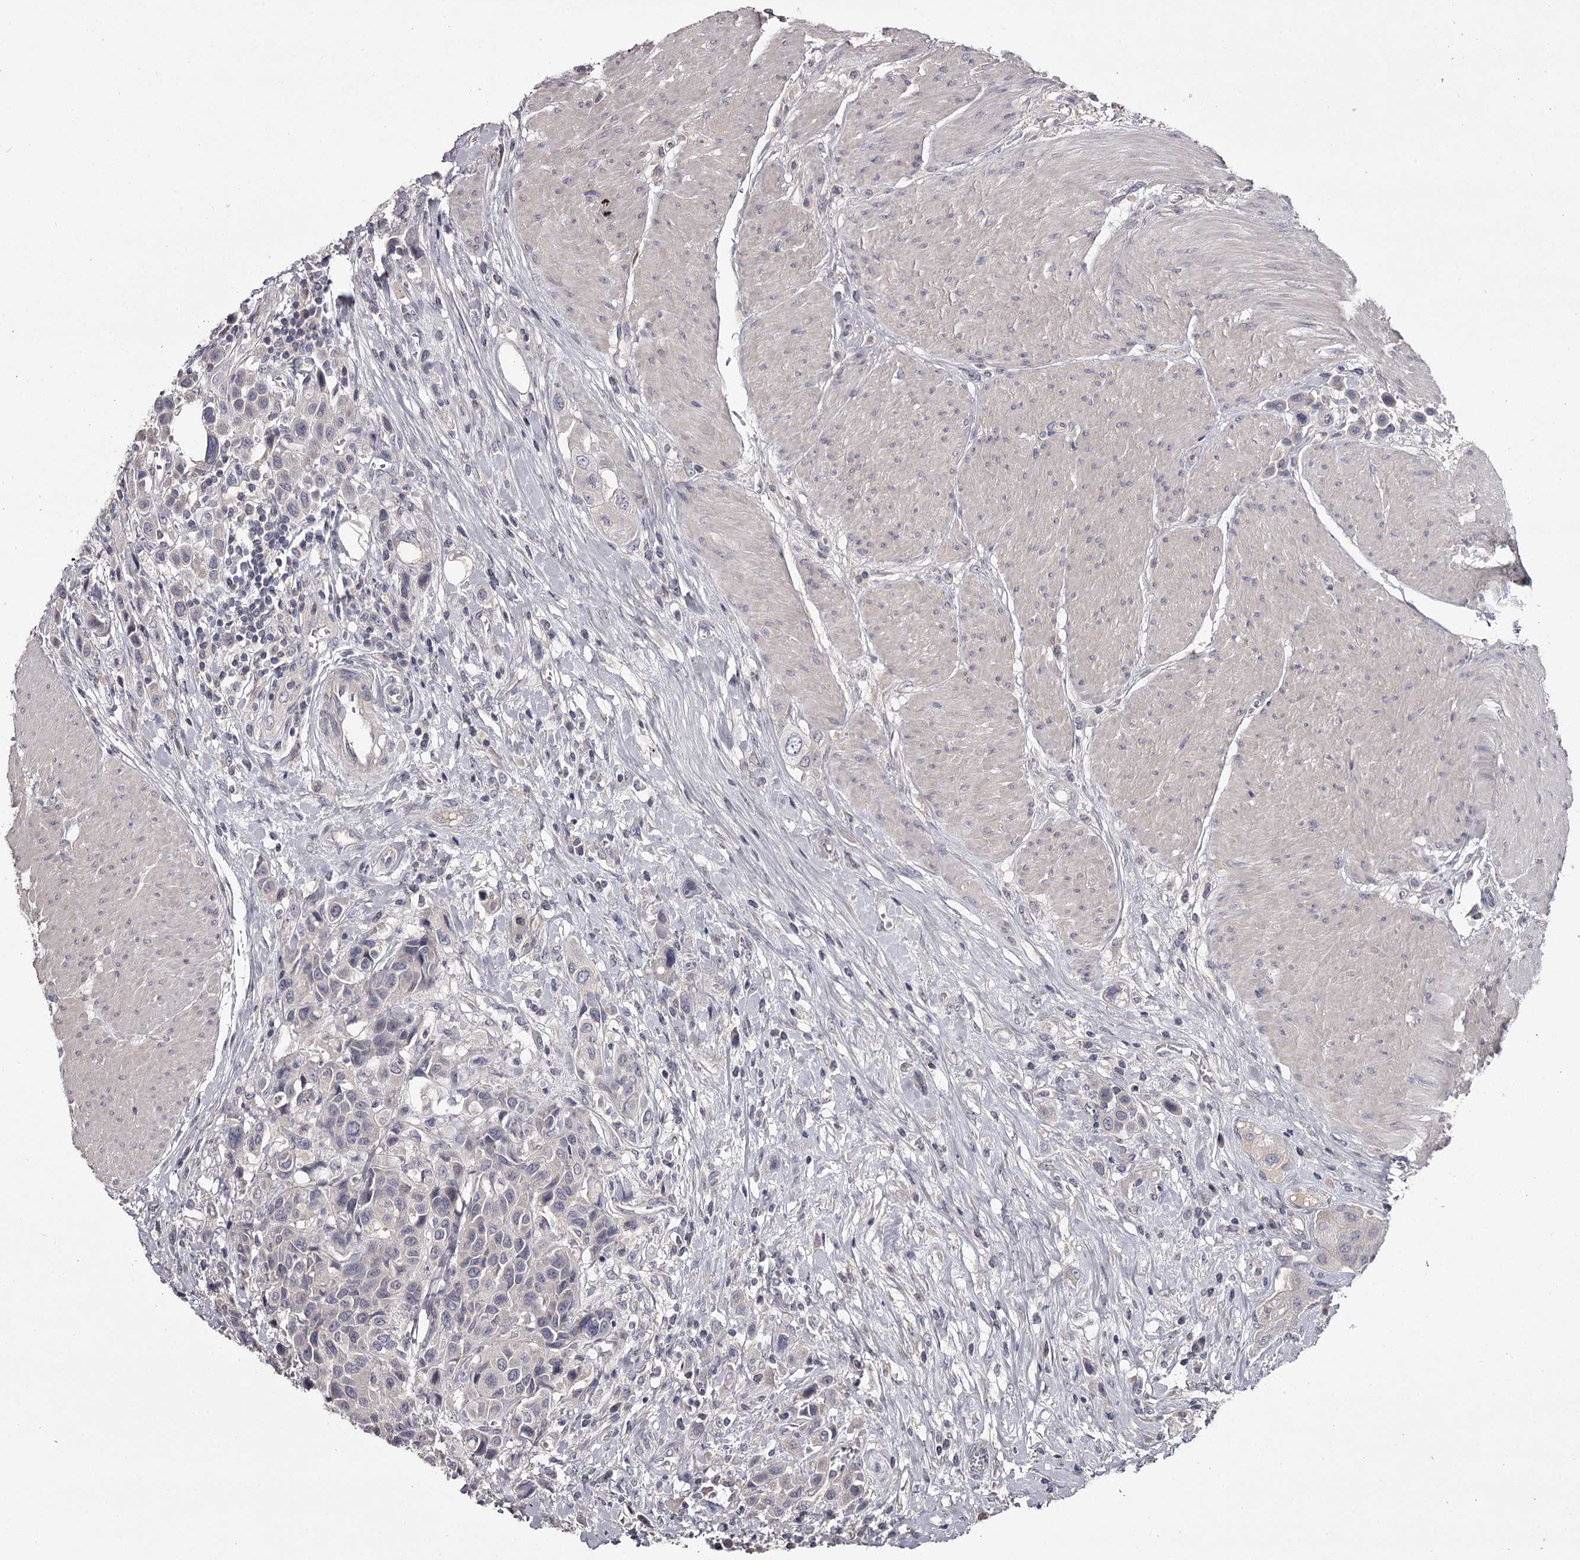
{"staining": {"intensity": "negative", "quantity": "none", "location": "none"}, "tissue": "urothelial cancer", "cell_type": "Tumor cells", "image_type": "cancer", "snomed": [{"axis": "morphology", "description": "Urothelial carcinoma, High grade"}, {"axis": "topography", "description": "Urinary bladder"}], "caption": "The IHC micrograph has no significant staining in tumor cells of urothelial cancer tissue.", "gene": "PRM2", "patient": {"sex": "male", "age": 50}}